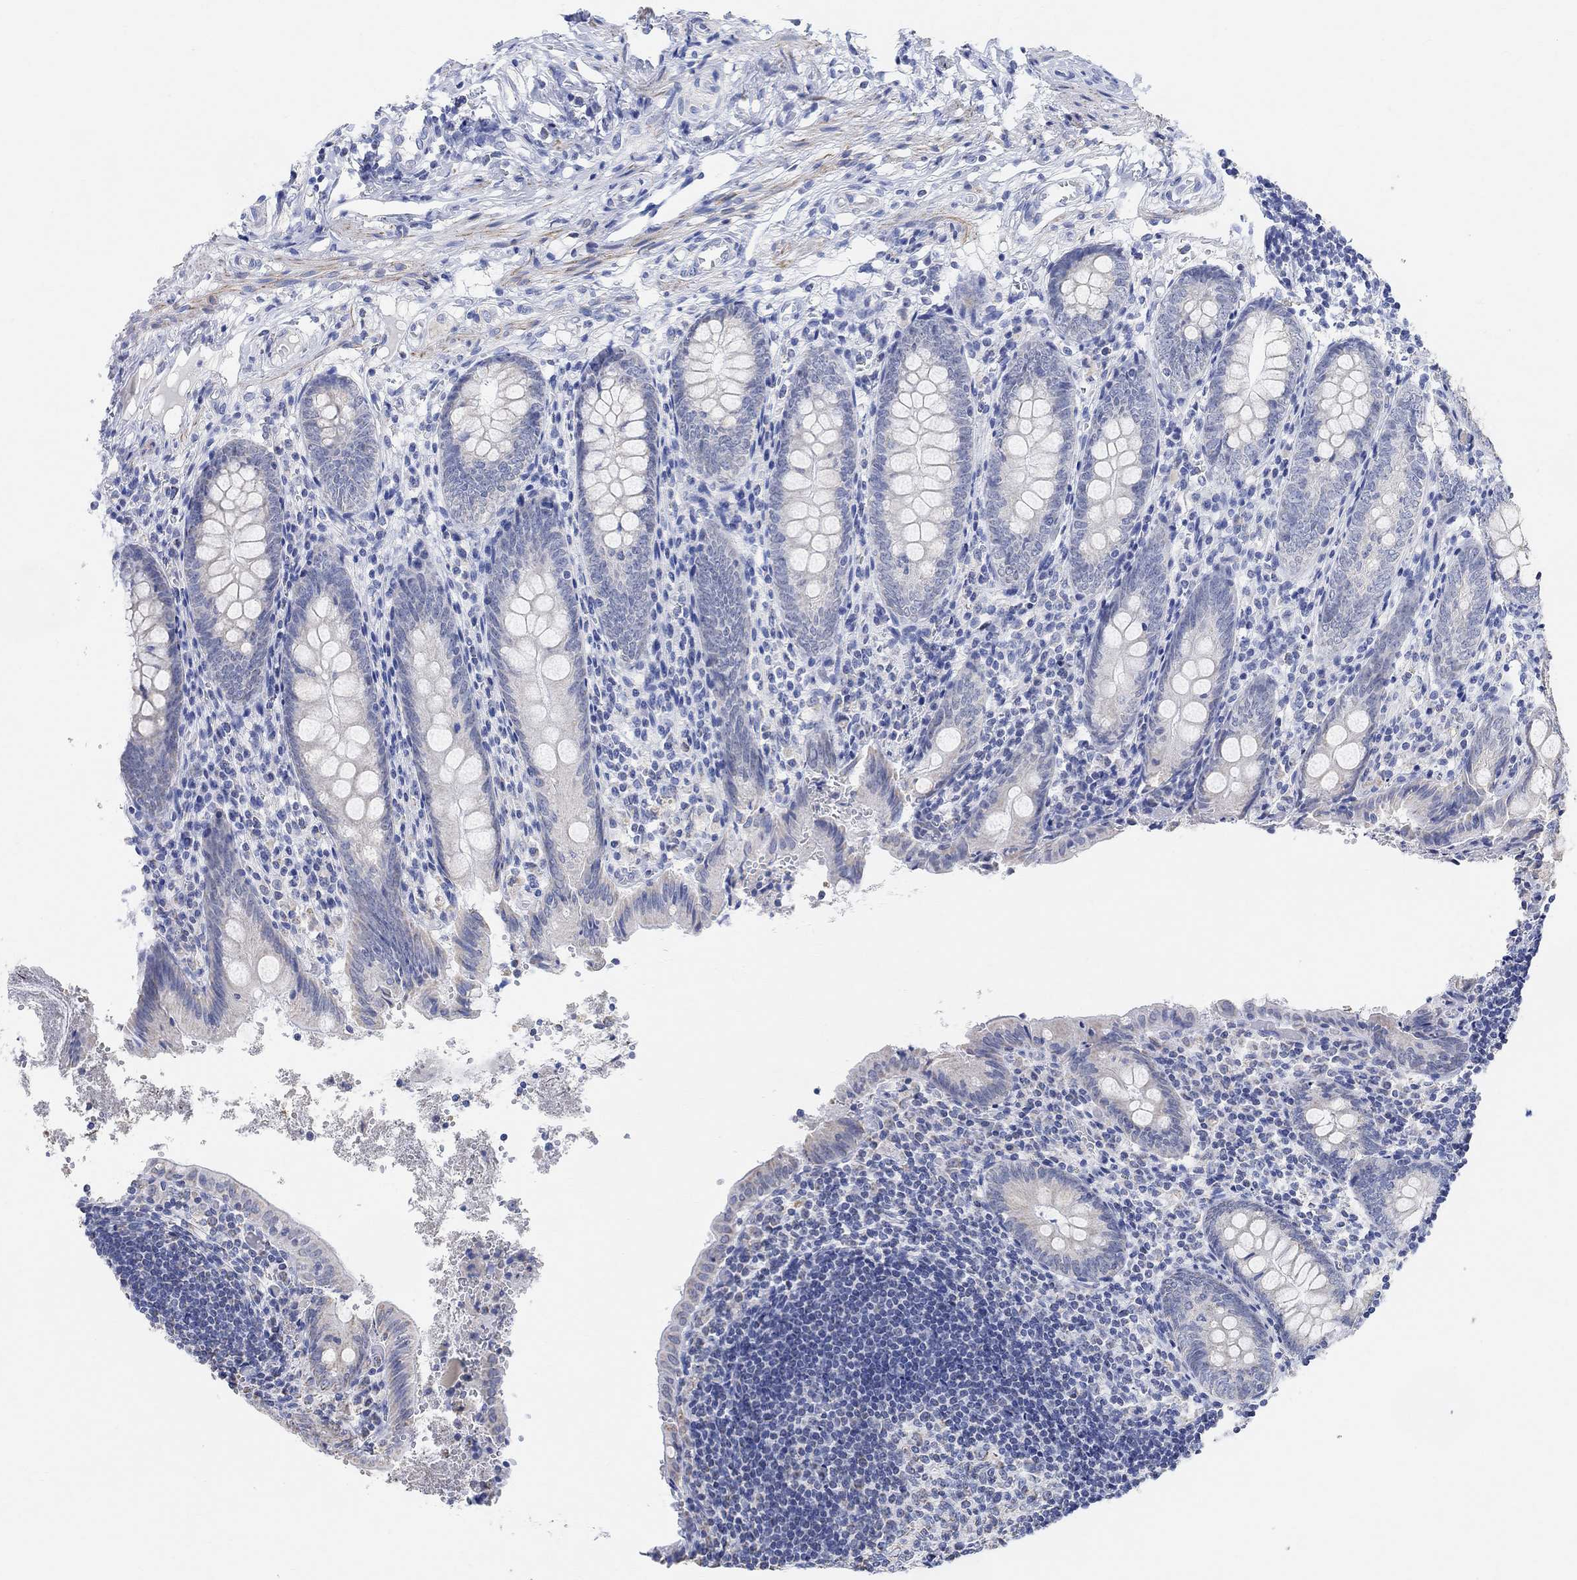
{"staining": {"intensity": "negative", "quantity": "none", "location": "none"}, "tissue": "appendix", "cell_type": "Glandular cells", "image_type": "normal", "snomed": [{"axis": "morphology", "description": "Normal tissue, NOS"}, {"axis": "topography", "description": "Appendix"}], "caption": "Unremarkable appendix was stained to show a protein in brown. There is no significant positivity in glandular cells.", "gene": "SYT12", "patient": {"sex": "female", "age": 23}}